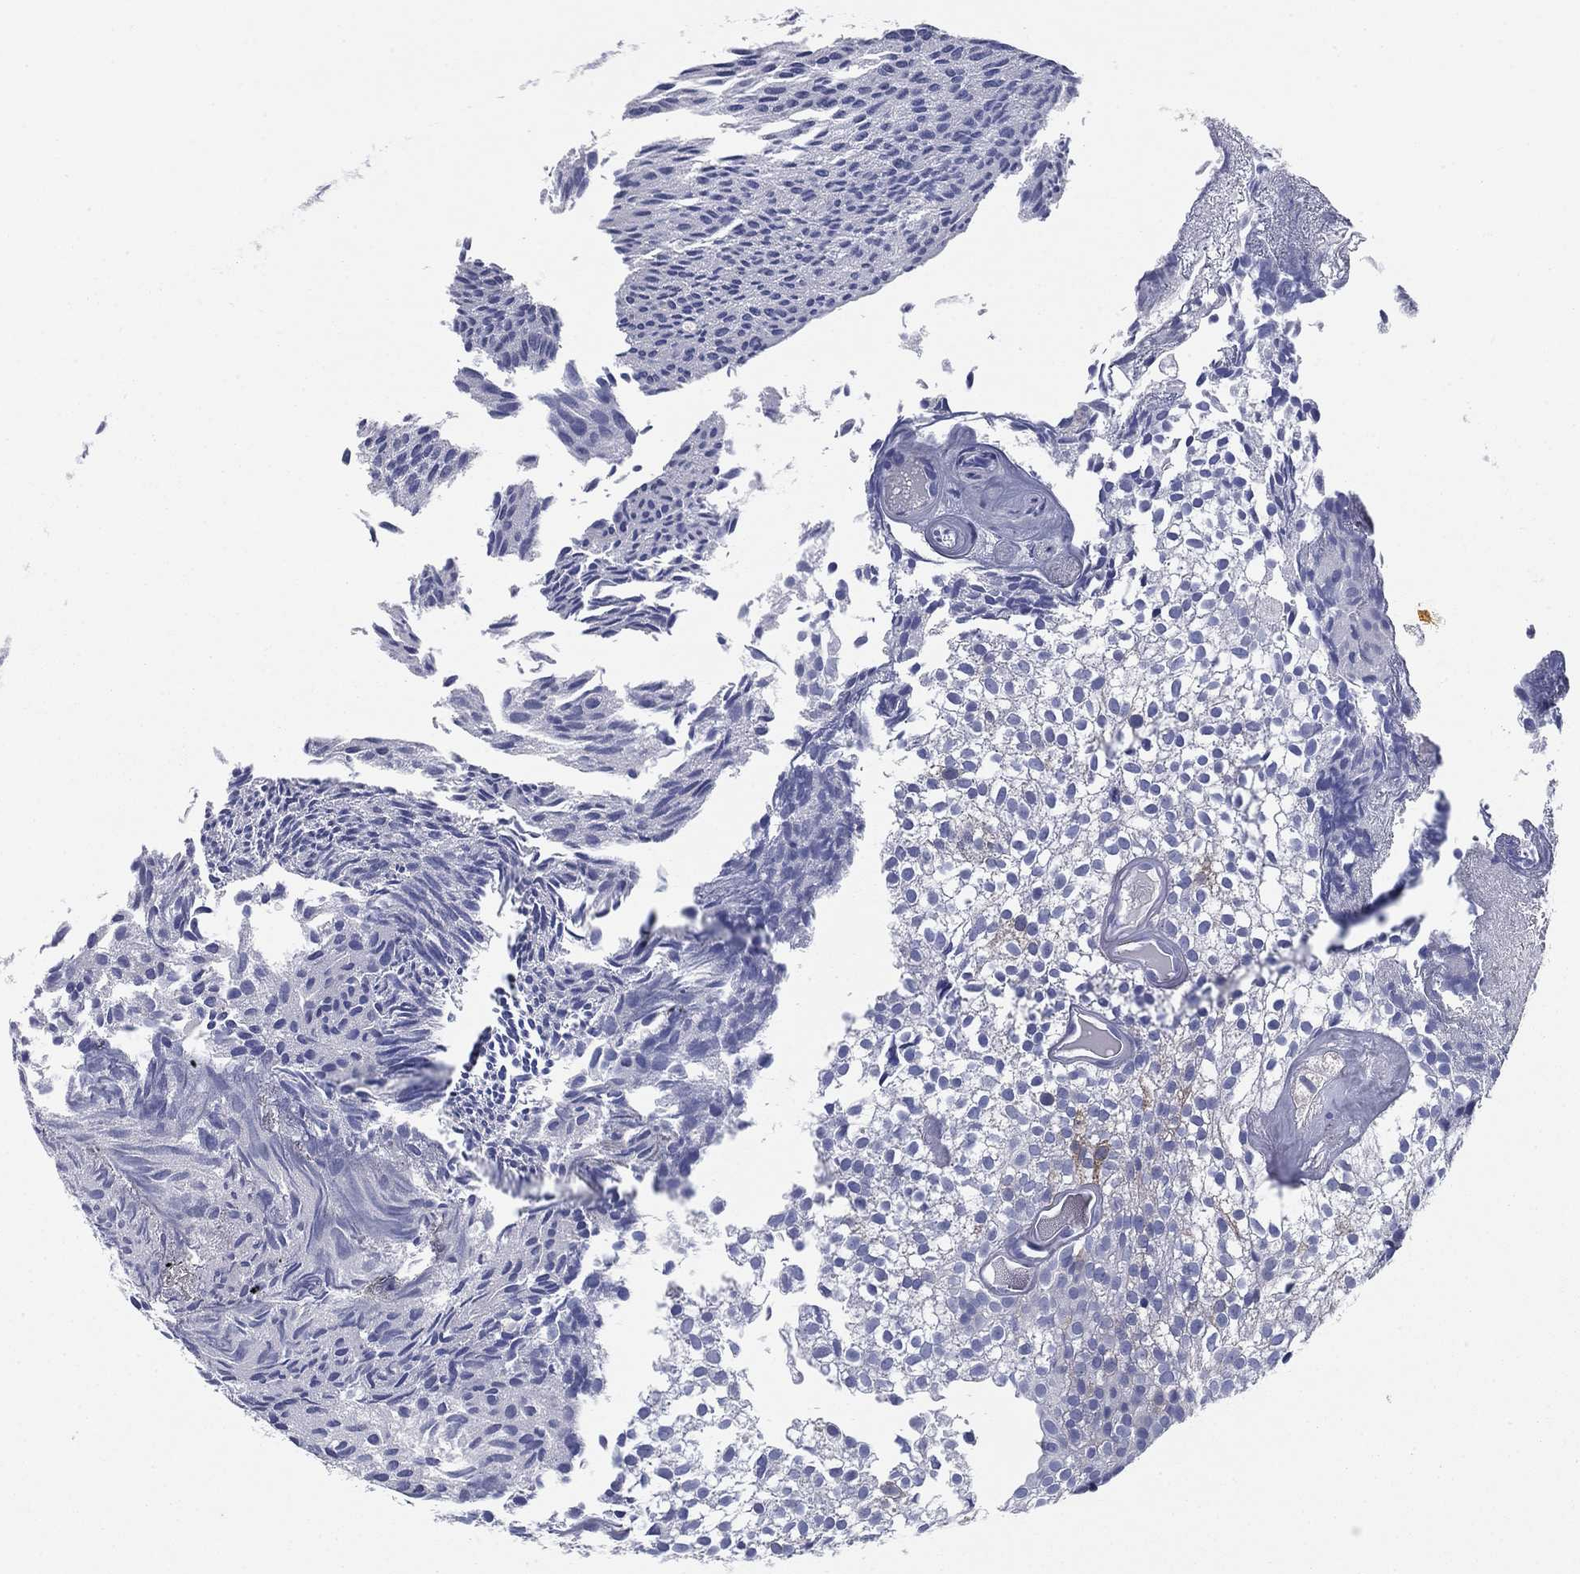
{"staining": {"intensity": "moderate", "quantity": "<25%", "location": "cytoplasmic/membranous"}, "tissue": "urothelial cancer", "cell_type": "Tumor cells", "image_type": "cancer", "snomed": [{"axis": "morphology", "description": "Urothelial carcinoma, Low grade"}, {"axis": "topography", "description": "Urinary bladder"}], "caption": "Urothelial carcinoma (low-grade) was stained to show a protein in brown. There is low levels of moderate cytoplasmic/membranous expression in about <25% of tumor cells.", "gene": "STMN1", "patient": {"sex": "male", "age": 89}}